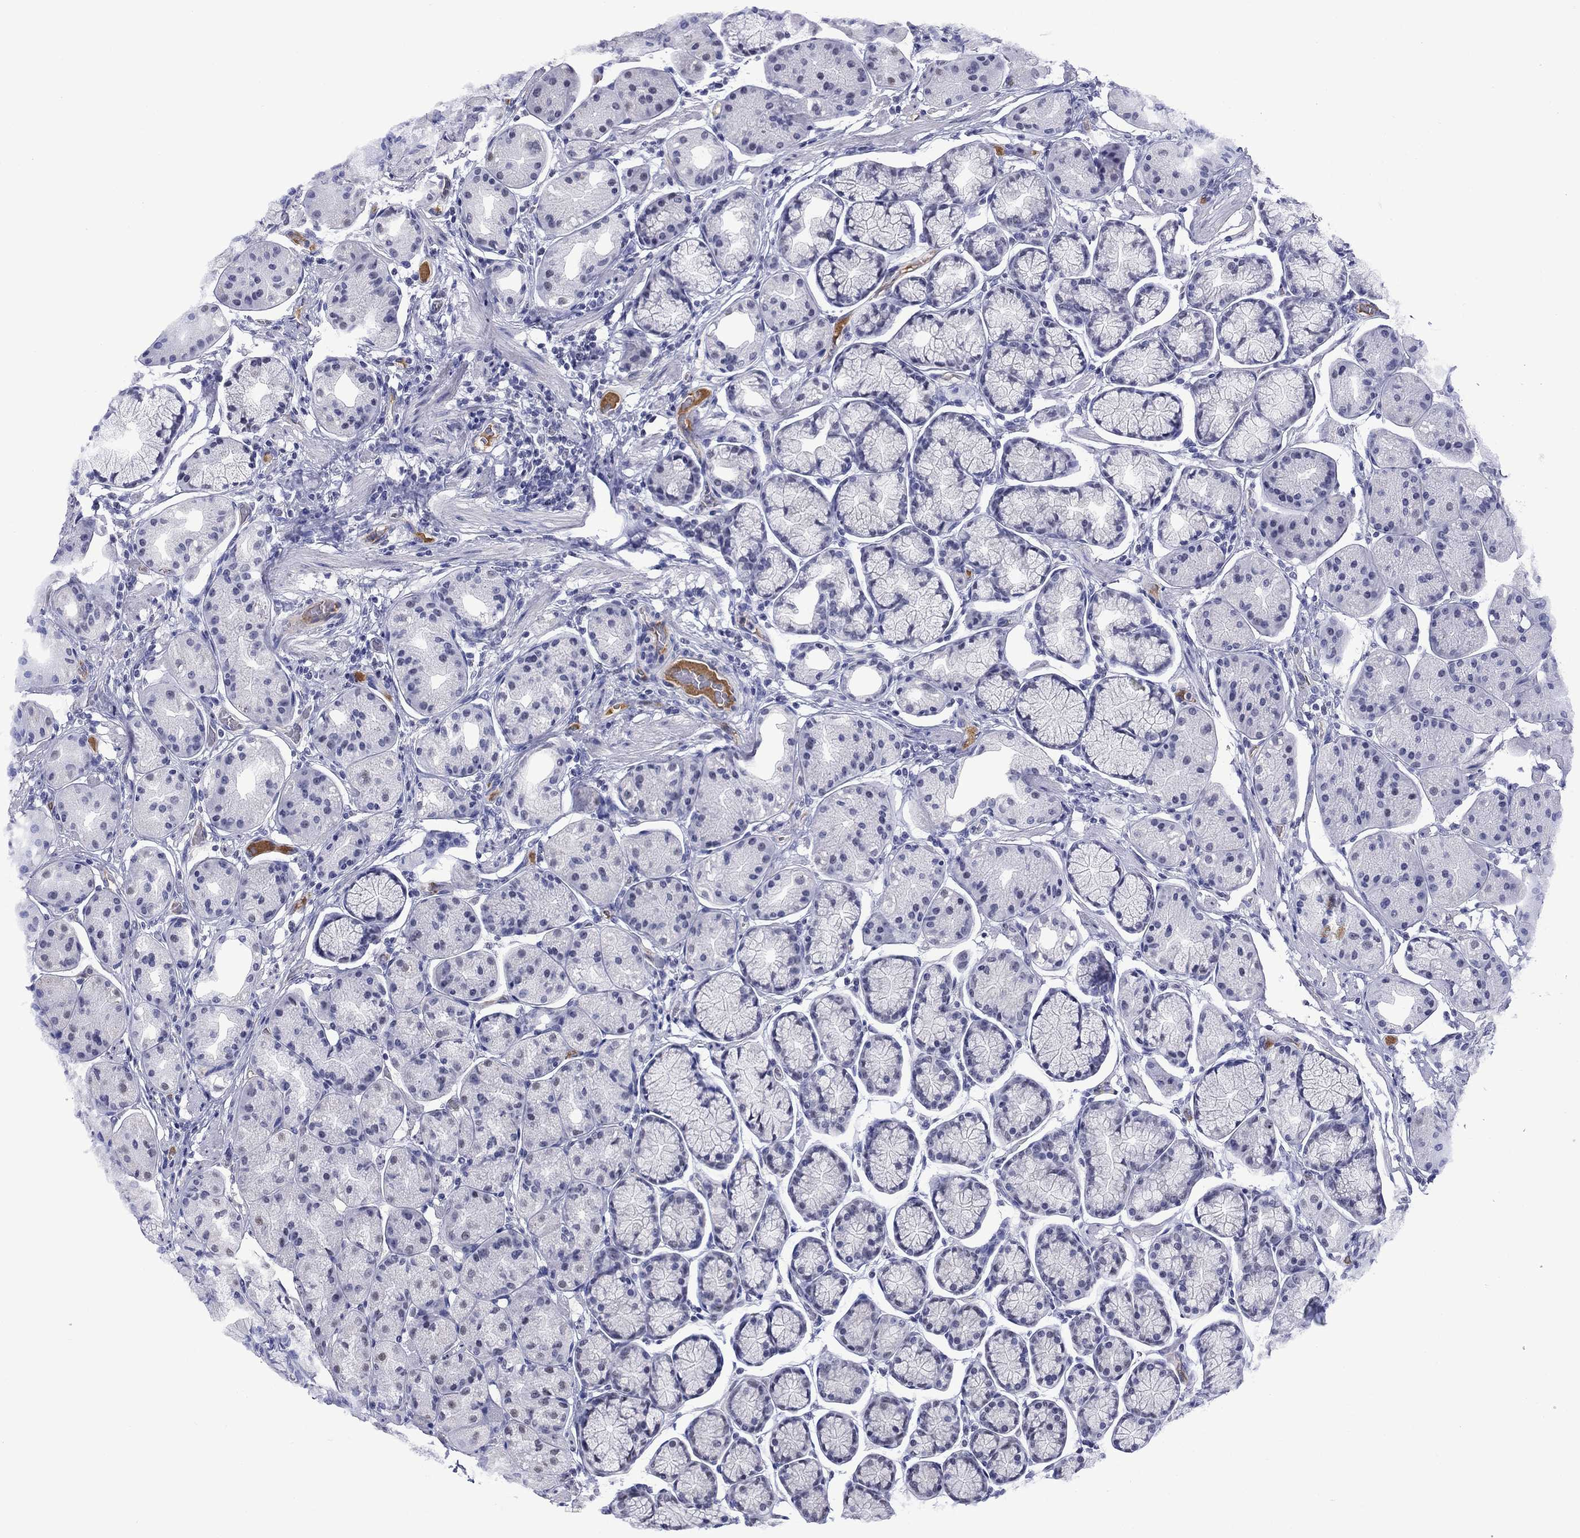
{"staining": {"intensity": "negative", "quantity": "none", "location": "none"}, "tissue": "stomach", "cell_type": "Glandular cells", "image_type": "normal", "snomed": [{"axis": "morphology", "description": "Normal tissue, NOS"}, {"axis": "morphology", "description": "Adenocarcinoma, NOS"}, {"axis": "morphology", "description": "Adenocarcinoma, High grade"}, {"axis": "topography", "description": "Stomach, upper"}, {"axis": "topography", "description": "Stomach"}], "caption": "High magnification brightfield microscopy of benign stomach stained with DAB (brown) and counterstained with hematoxylin (blue): glandular cells show no significant positivity.", "gene": "APOA2", "patient": {"sex": "female", "age": 65}}